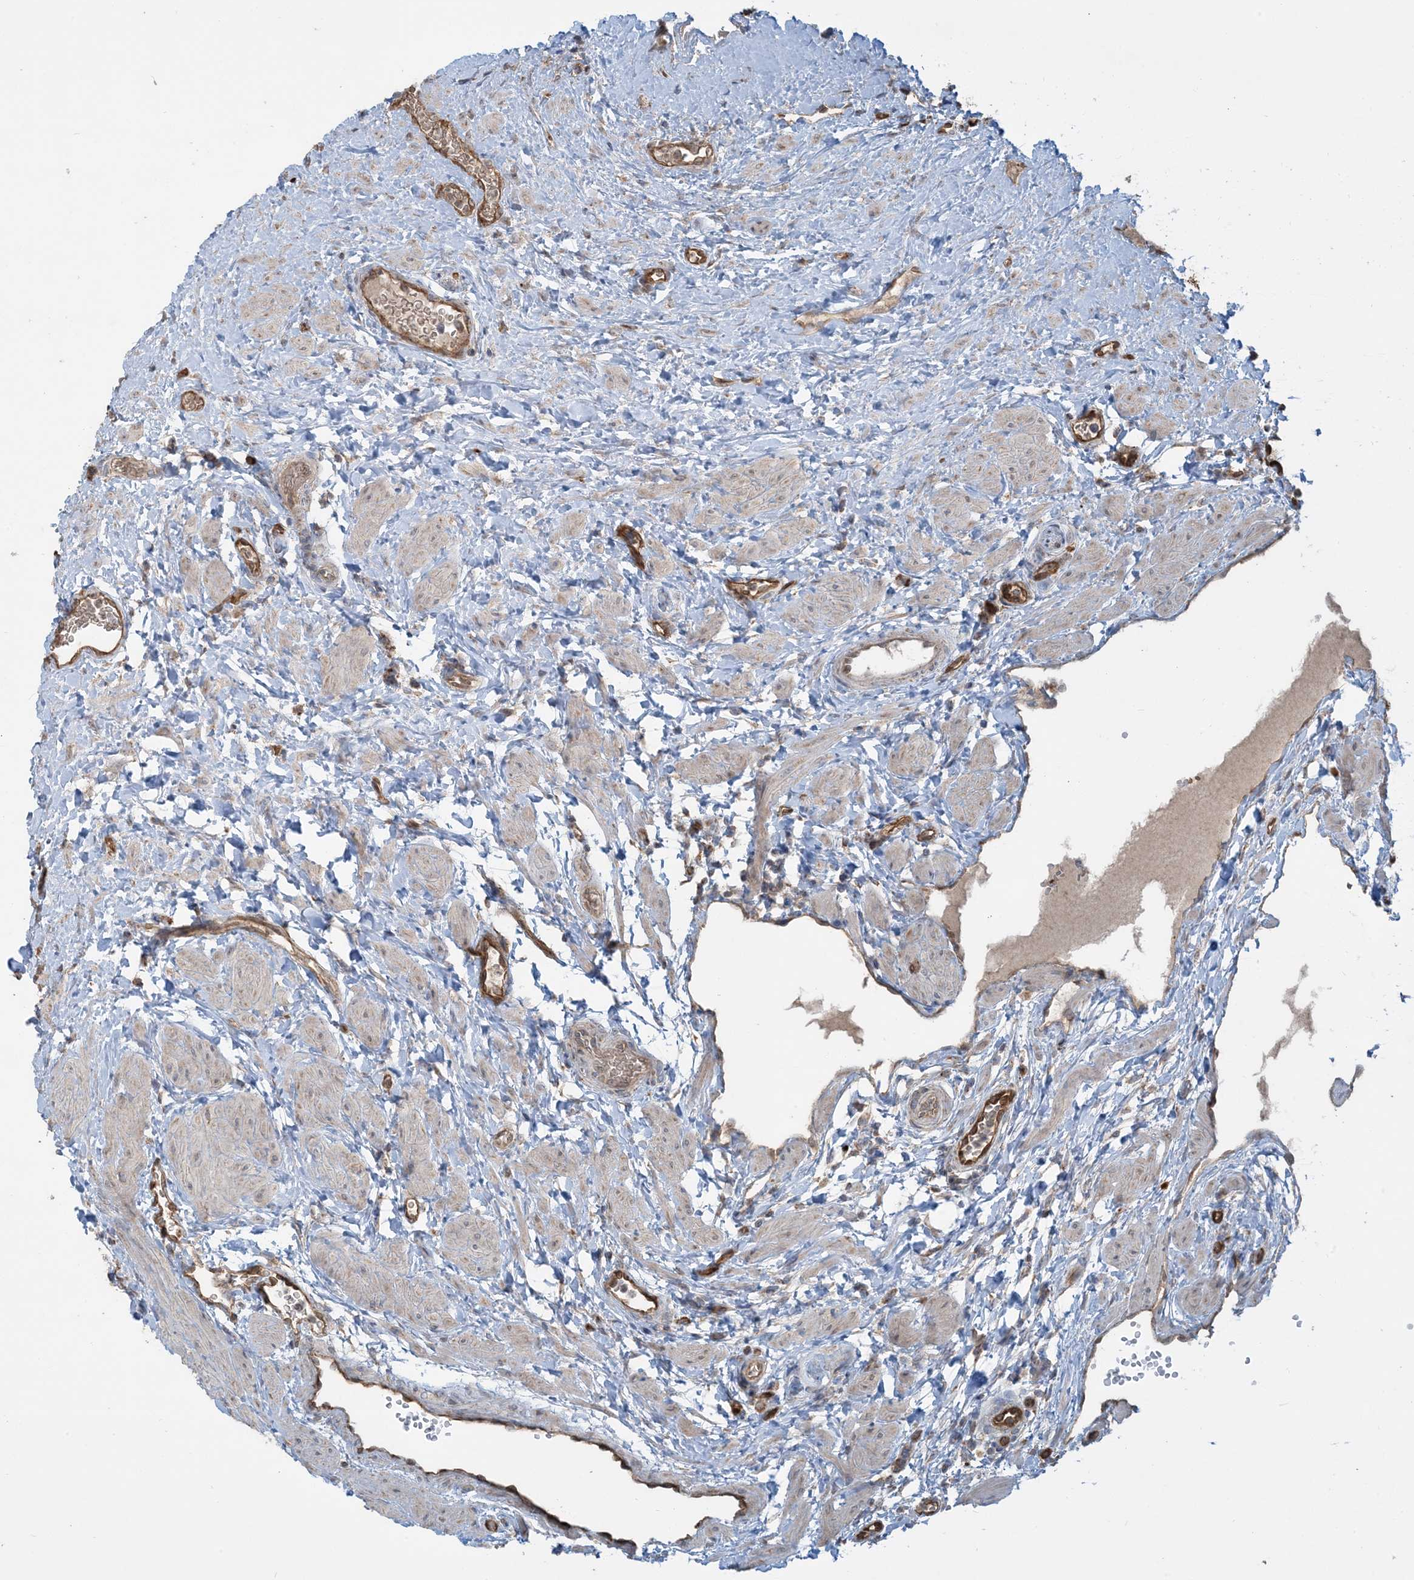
{"staining": {"intensity": "negative", "quantity": "none", "location": "none"}, "tissue": "ovary", "cell_type": "Ovarian stroma cells", "image_type": "normal", "snomed": [{"axis": "morphology", "description": "Normal tissue, NOS"}, {"axis": "morphology", "description": "Cyst, NOS"}, {"axis": "topography", "description": "Ovary"}], "caption": "IHC histopathology image of normal human ovary stained for a protein (brown), which demonstrates no staining in ovarian stroma cells.", "gene": "PPM1F", "patient": {"sex": "female", "age": 33}}